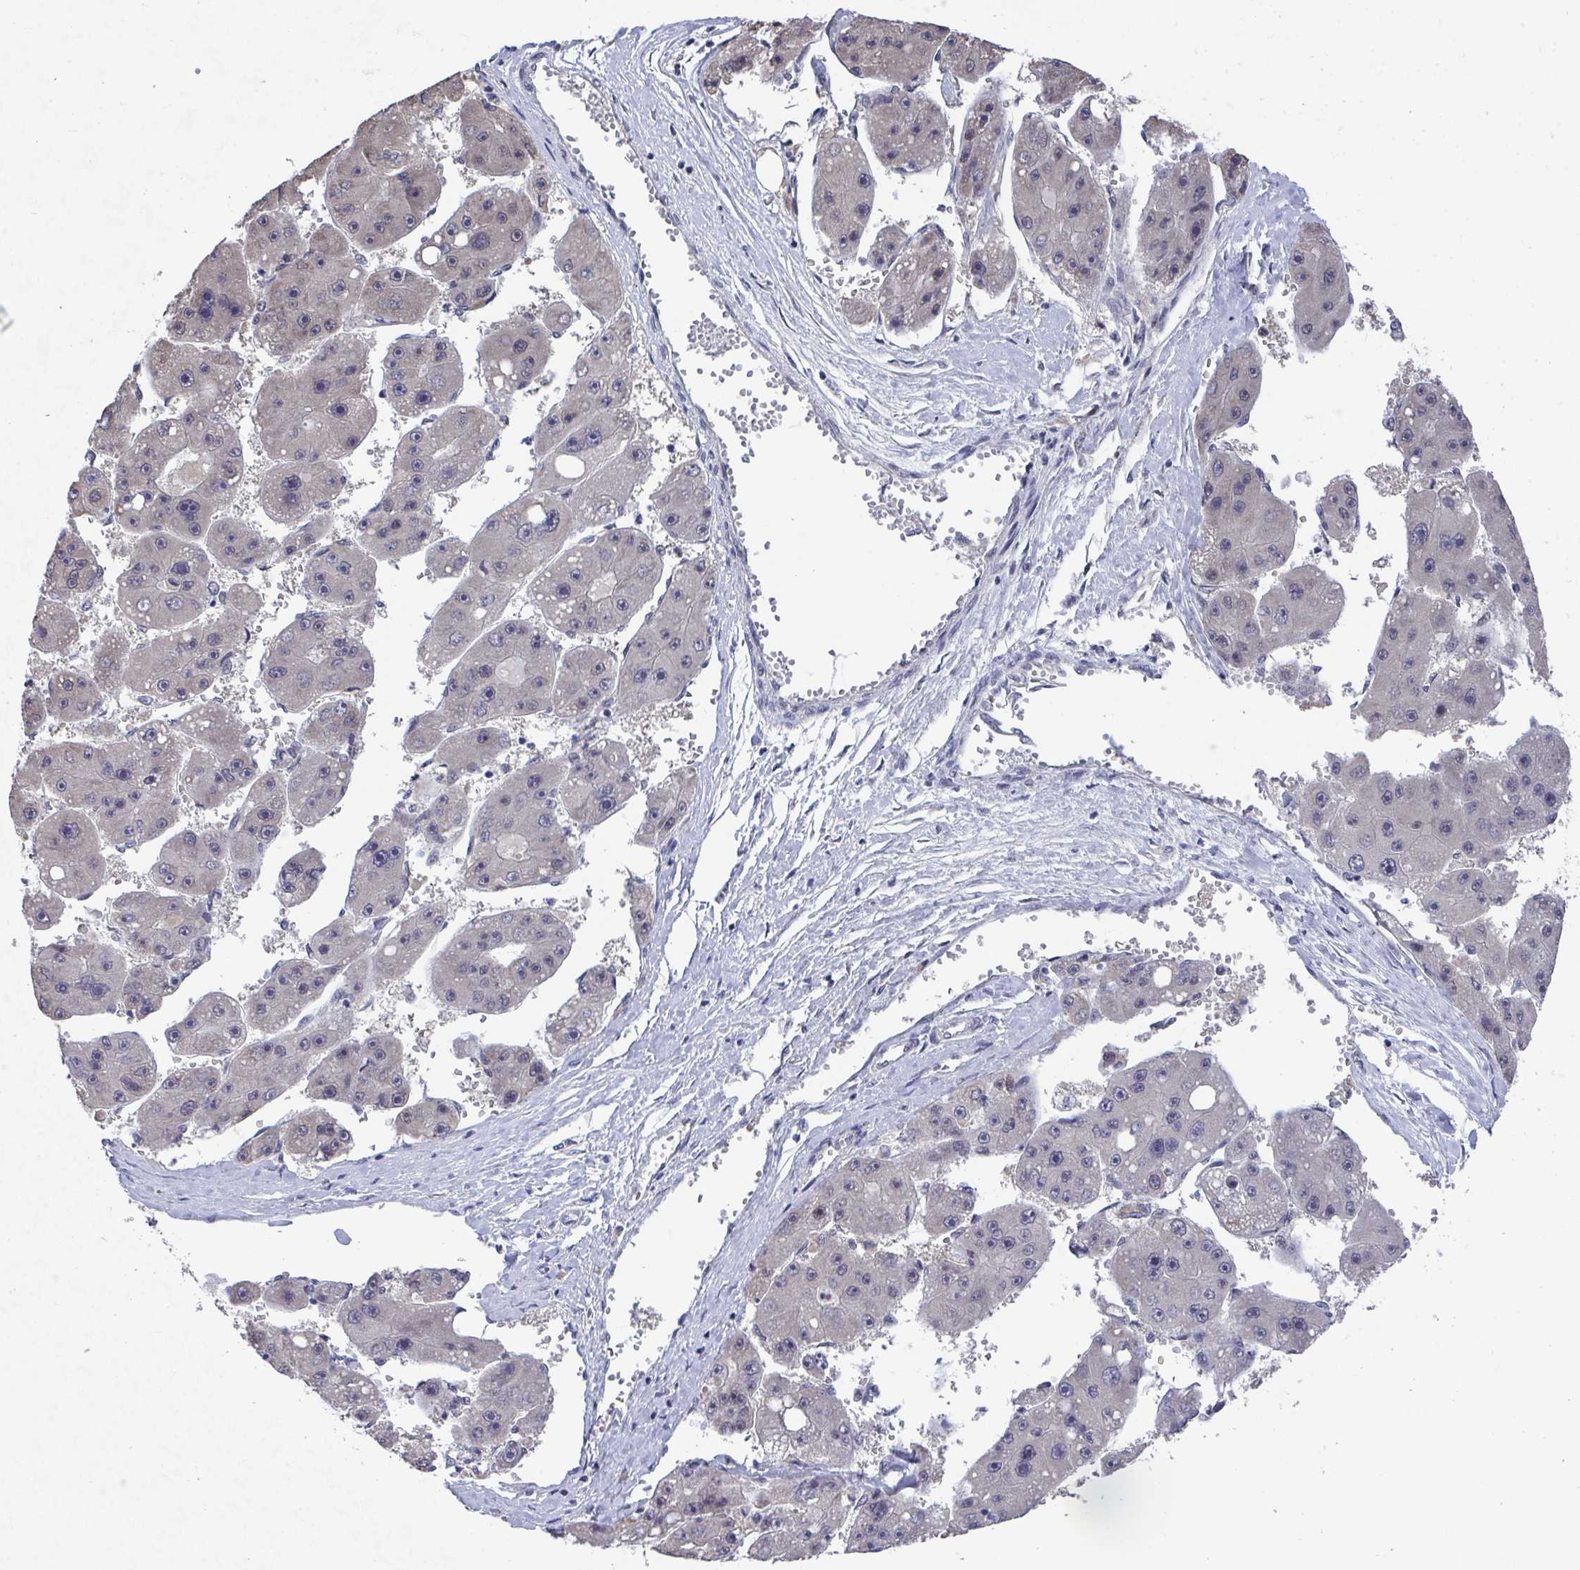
{"staining": {"intensity": "negative", "quantity": "none", "location": "none"}, "tissue": "liver cancer", "cell_type": "Tumor cells", "image_type": "cancer", "snomed": [{"axis": "morphology", "description": "Carcinoma, Hepatocellular, NOS"}, {"axis": "topography", "description": "Liver"}], "caption": "Tumor cells show no significant protein expression in liver cancer (hepatocellular carcinoma).", "gene": "JMJD1C", "patient": {"sex": "female", "age": 61}}